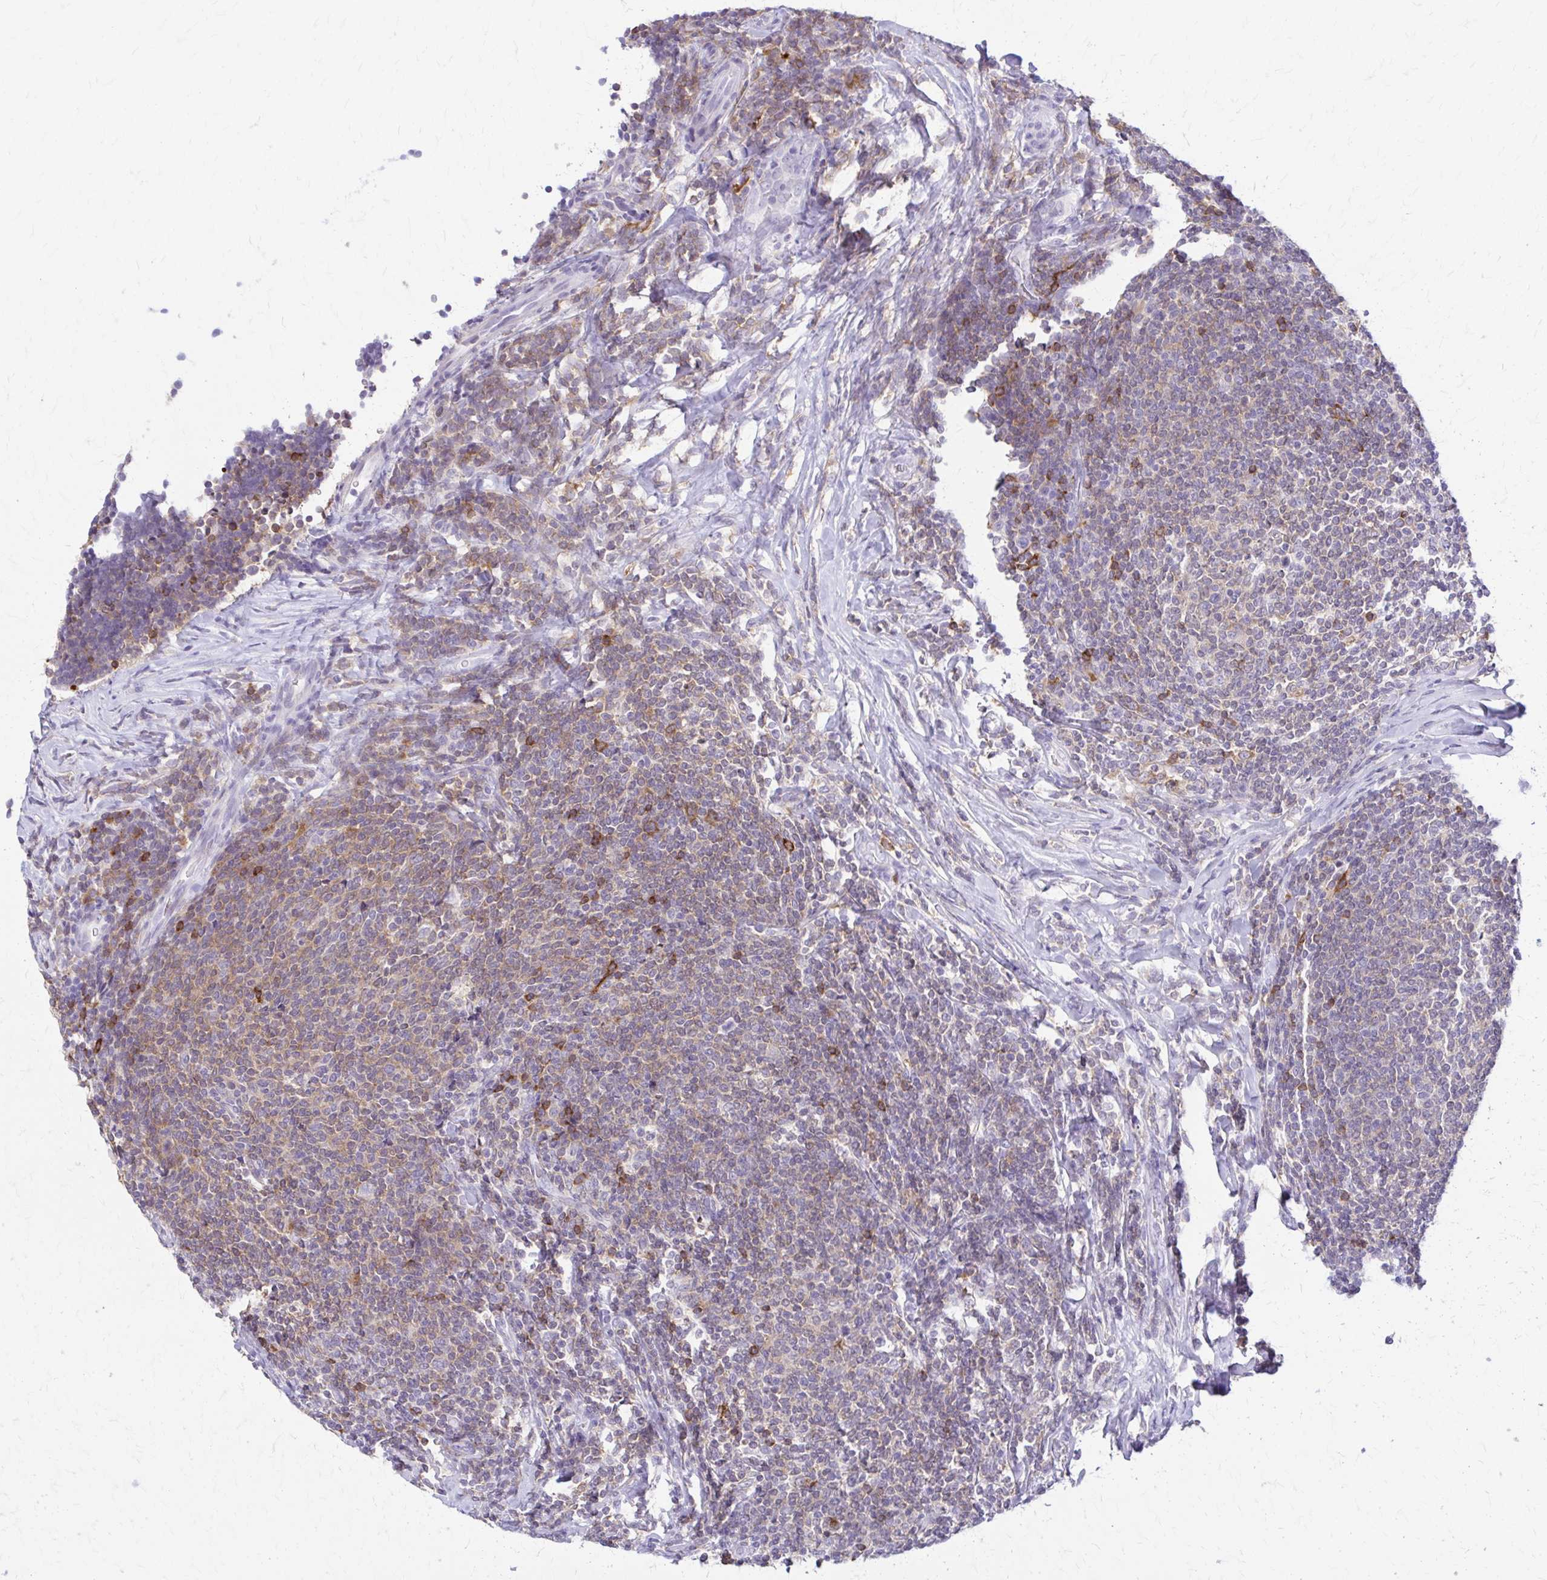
{"staining": {"intensity": "moderate", "quantity": "<25%", "location": "cytoplasmic/membranous"}, "tissue": "lymphoma", "cell_type": "Tumor cells", "image_type": "cancer", "snomed": [{"axis": "morphology", "description": "Malignant lymphoma, non-Hodgkin's type, Low grade"}, {"axis": "topography", "description": "Lymph node"}], "caption": "Malignant lymphoma, non-Hodgkin's type (low-grade) stained for a protein (brown) exhibits moderate cytoplasmic/membranous positive positivity in about <25% of tumor cells.", "gene": "PIK3AP1", "patient": {"sex": "male", "age": 52}}